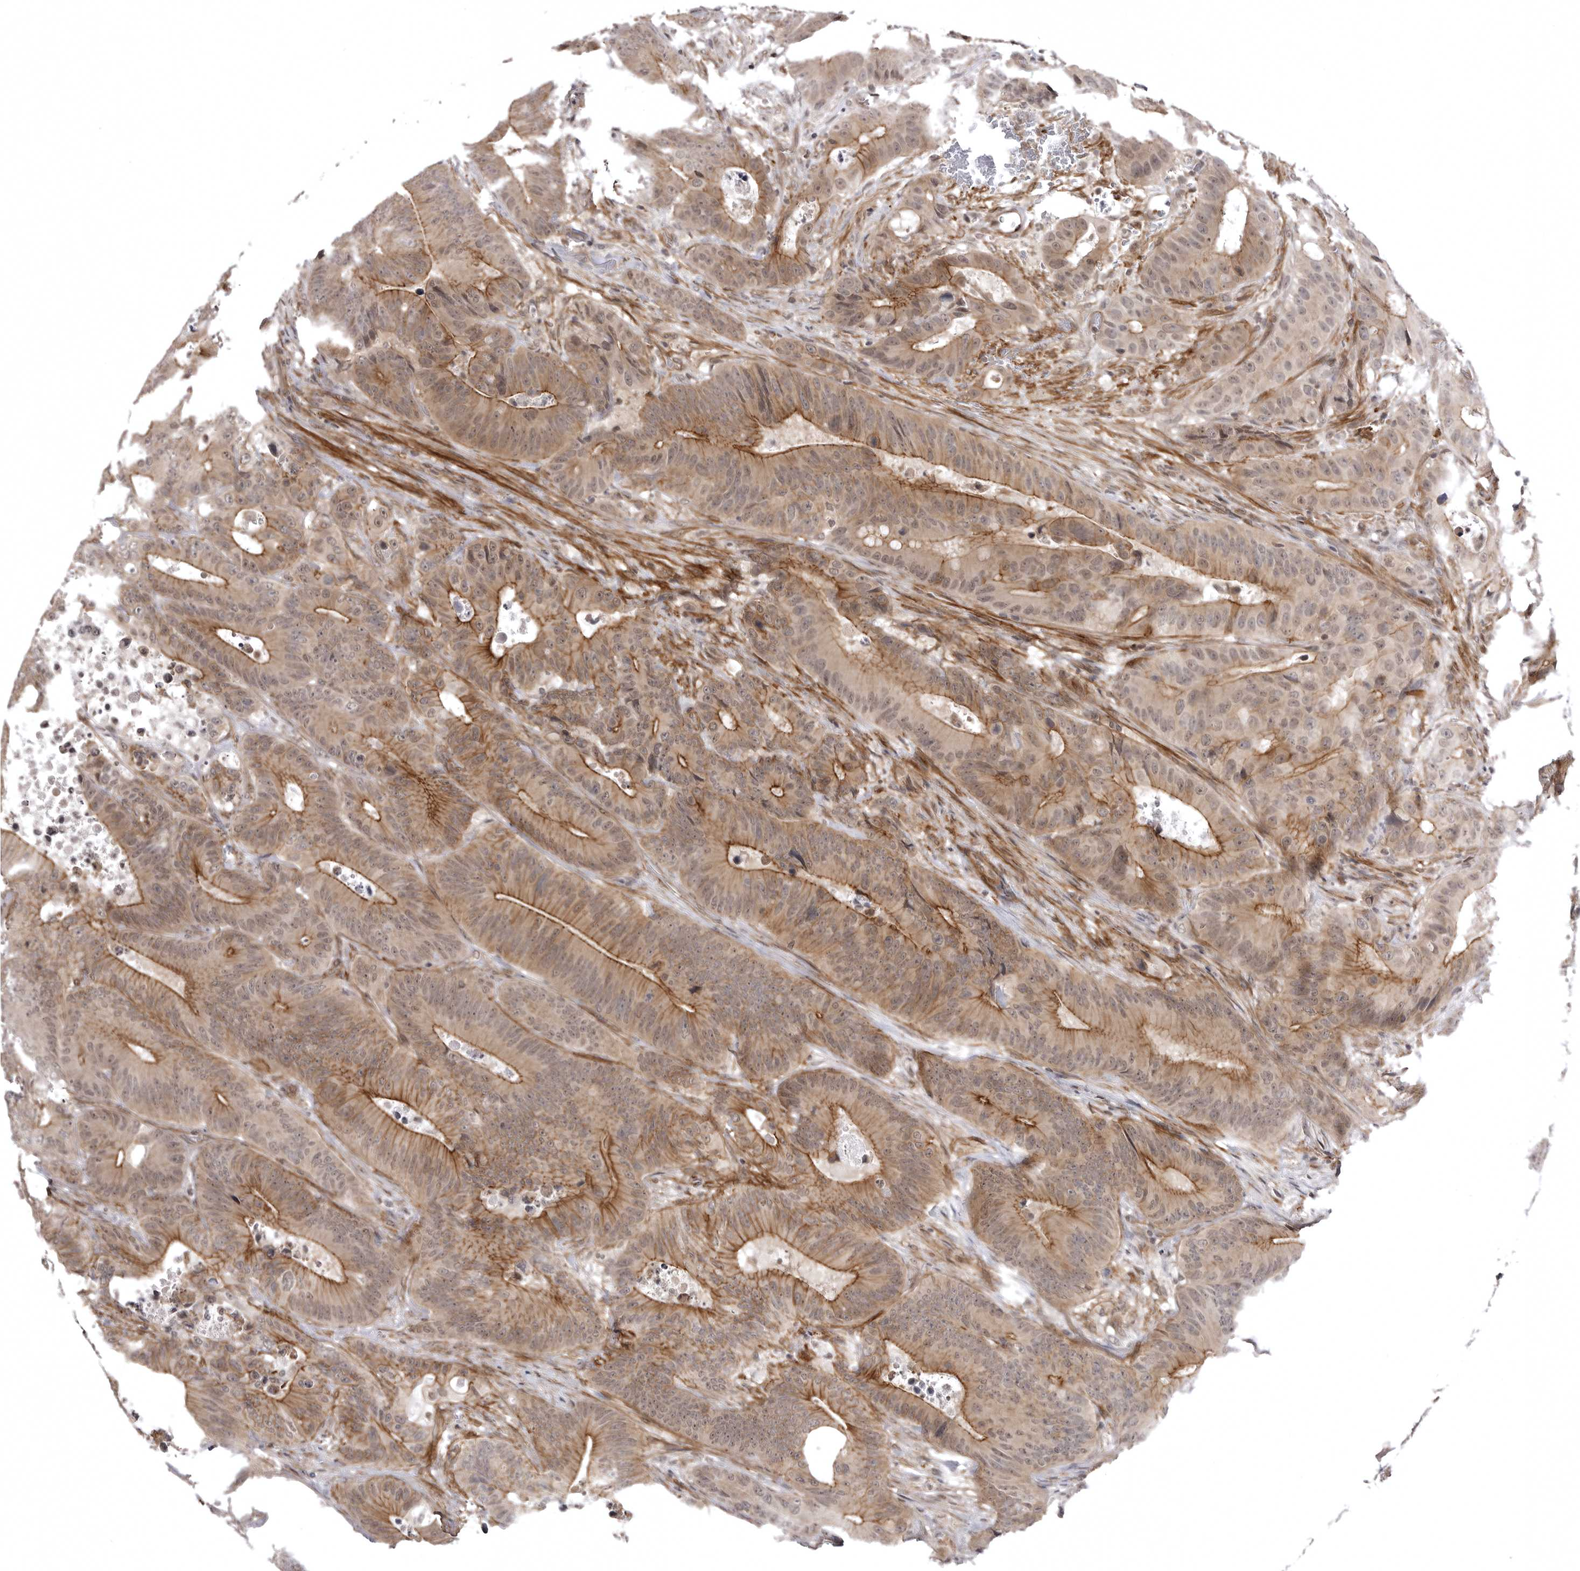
{"staining": {"intensity": "moderate", "quantity": "25%-75%", "location": "cytoplasmic/membranous"}, "tissue": "colorectal cancer", "cell_type": "Tumor cells", "image_type": "cancer", "snomed": [{"axis": "morphology", "description": "Adenocarcinoma, NOS"}, {"axis": "topography", "description": "Colon"}], "caption": "Colorectal cancer stained with DAB IHC shows medium levels of moderate cytoplasmic/membranous staining in about 25%-75% of tumor cells. (brown staining indicates protein expression, while blue staining denotes nuclei).", "gene": "SORBS1", "patient": {"sex": "male", "age": 83}}